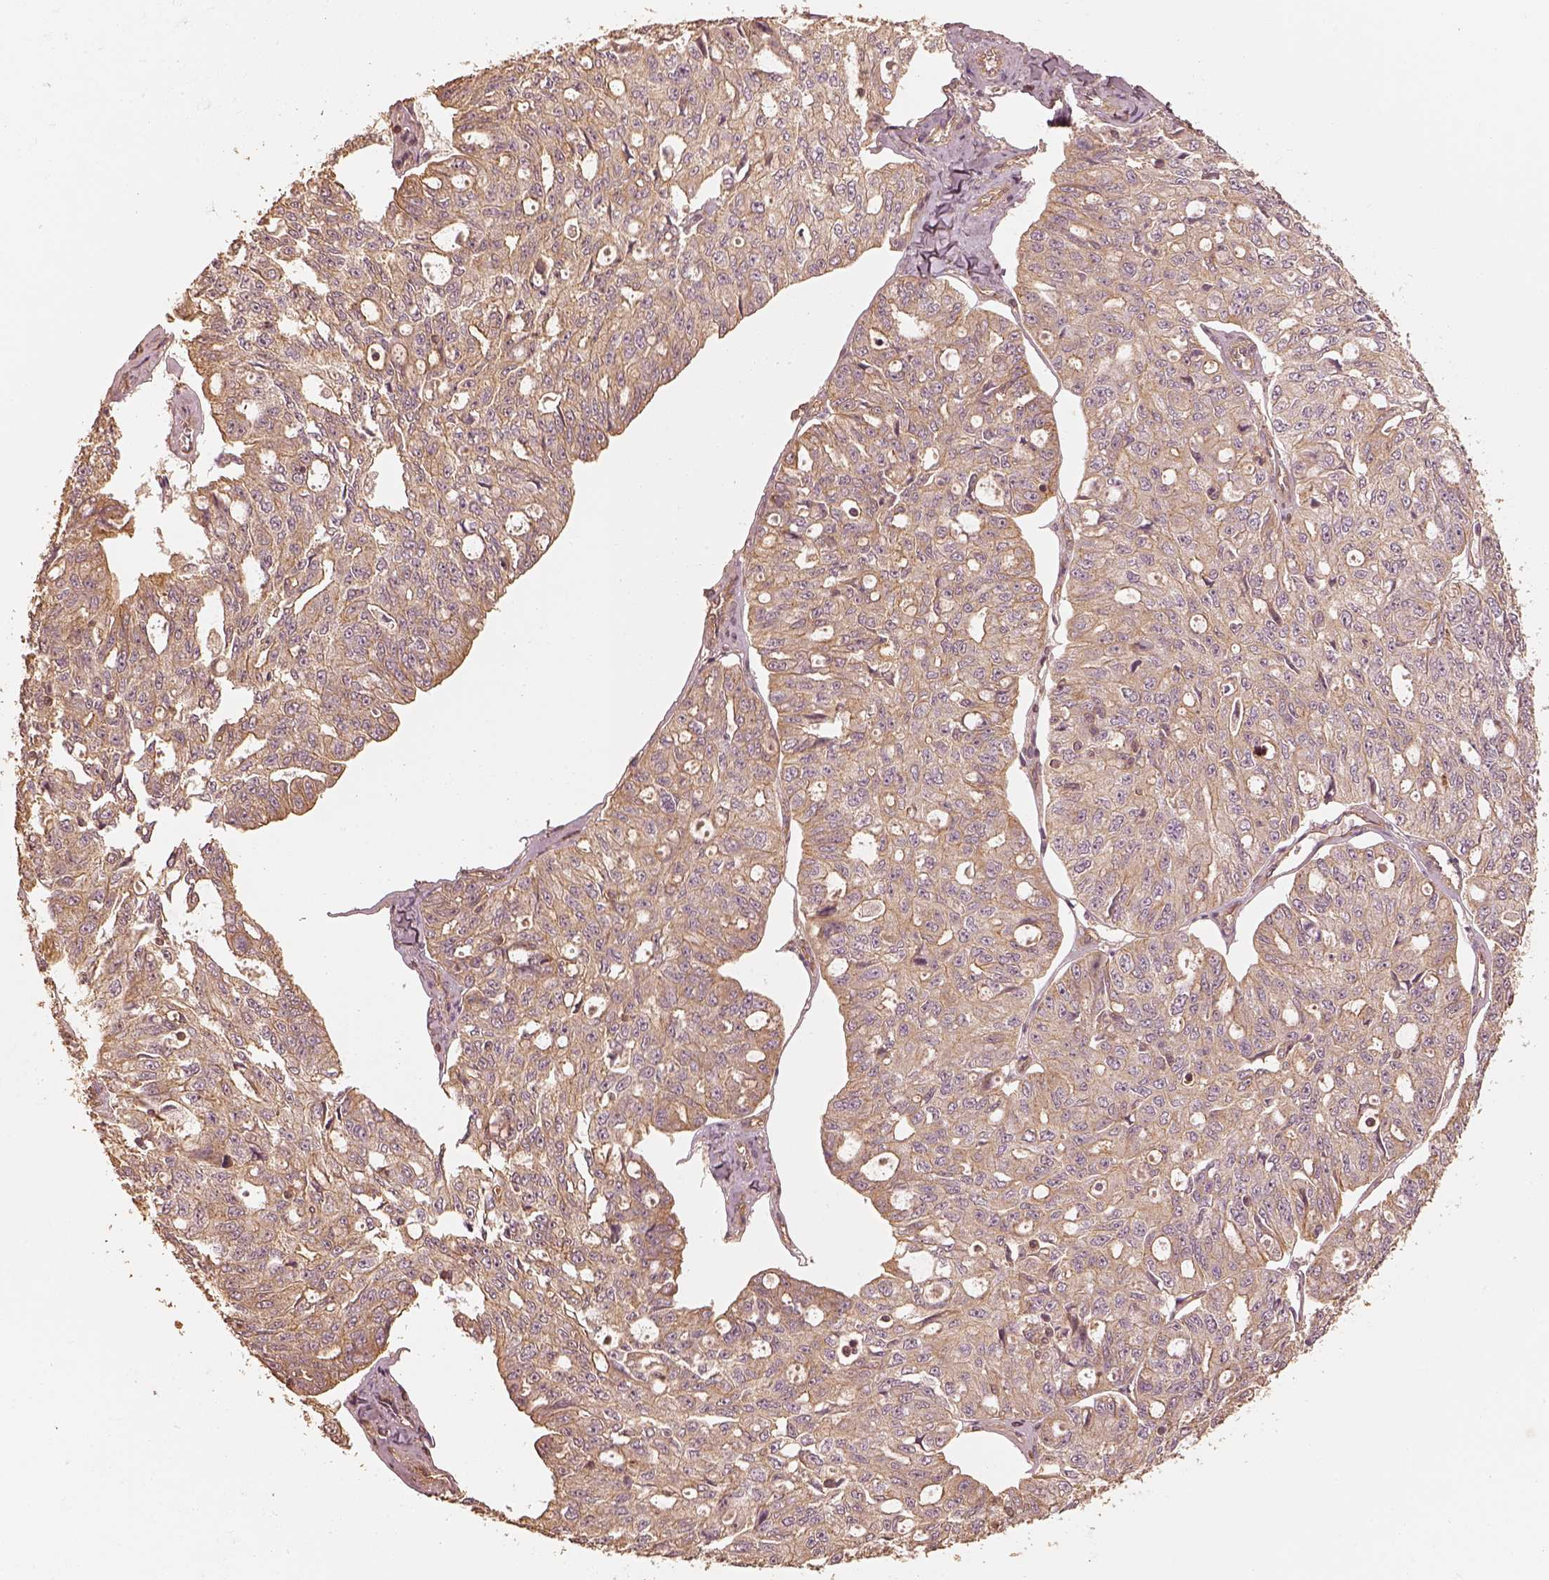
{"staining": {"intensity": "moderate", "quantity": "25%-75%", "location": "cytoplasmic/membranous"}, "tissue": "ovarian cancer", "cell_type": "Tumor cells", "image_type": "cancer", "snomed": [{"axis": "morphology", "description": "Carcinoma, endometroid"}, {"axis": "topography", "description": "Ovary"}], "caption": "About 25%-75% of tumor cells in endometroid carcinoma (ovarian) demonstrate moderate cytoplasmic/membranous protein positivity as visualized by brown immunohistochemical staining.", "gene": "WDR7", "patient": {"sex": "female", "age": 65}}